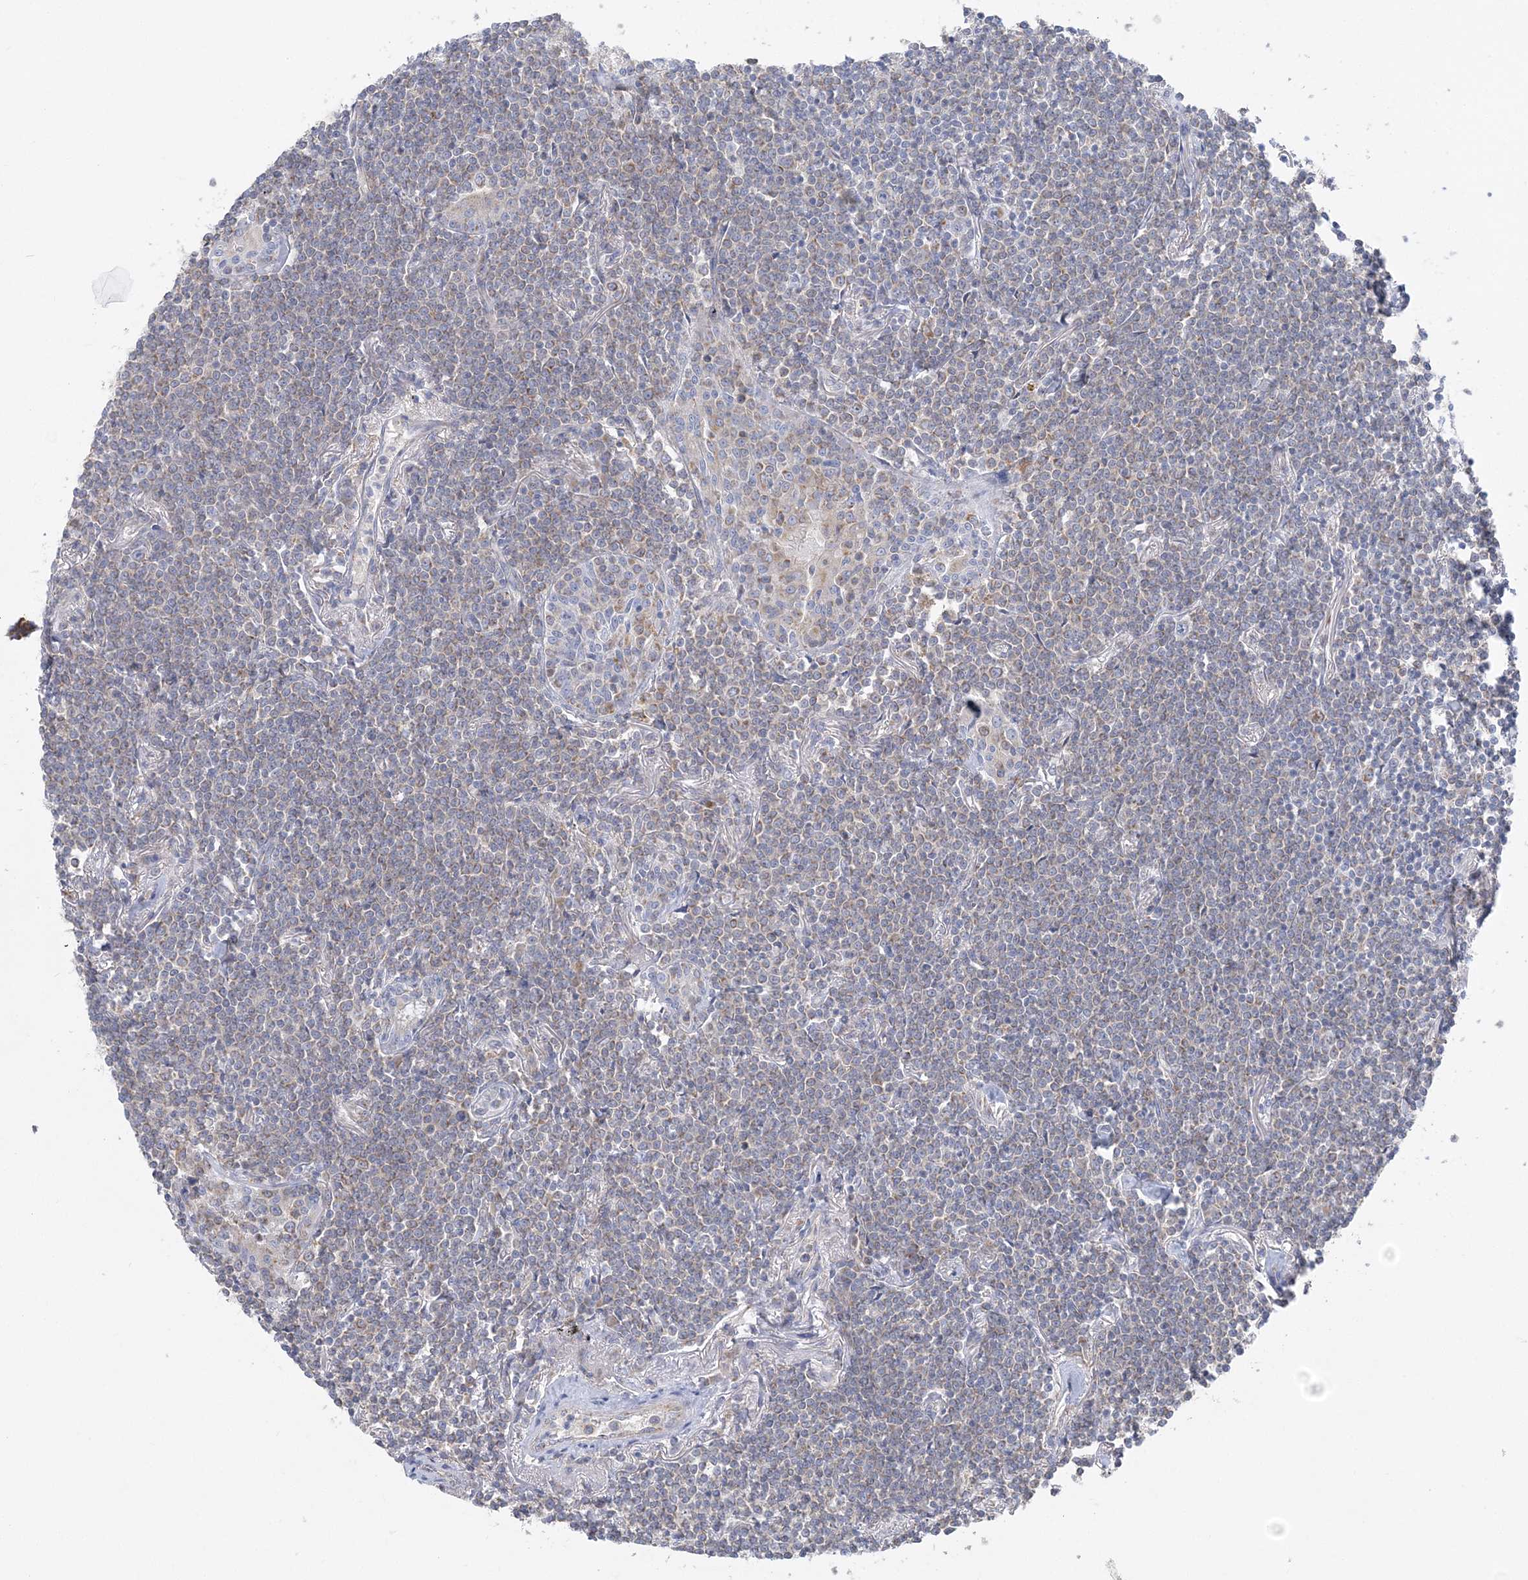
{"staining": {"intensity": "weak", "quantity": "25%-75%", "location": "cytoplasmic/membranous"}, "tissue": "lymphoma", "cell_type": "Tumor cells", "image_type": "cancer", "snomed": [{"axis": "morphology", "description": "Malignant lymphoma, non-Hodgkin's type, Low grade"}, {"axis": "topography", "description": "Lung"}], "caption": "Weak cytoplasmic/membranous protein staining is identified in about 25%-75% of tumor cells in low-grade malignant lymphoma, non-Hodgkin's type.", "gene": "FAM114A2", "patient": {"sex": "female", "age": 71}}